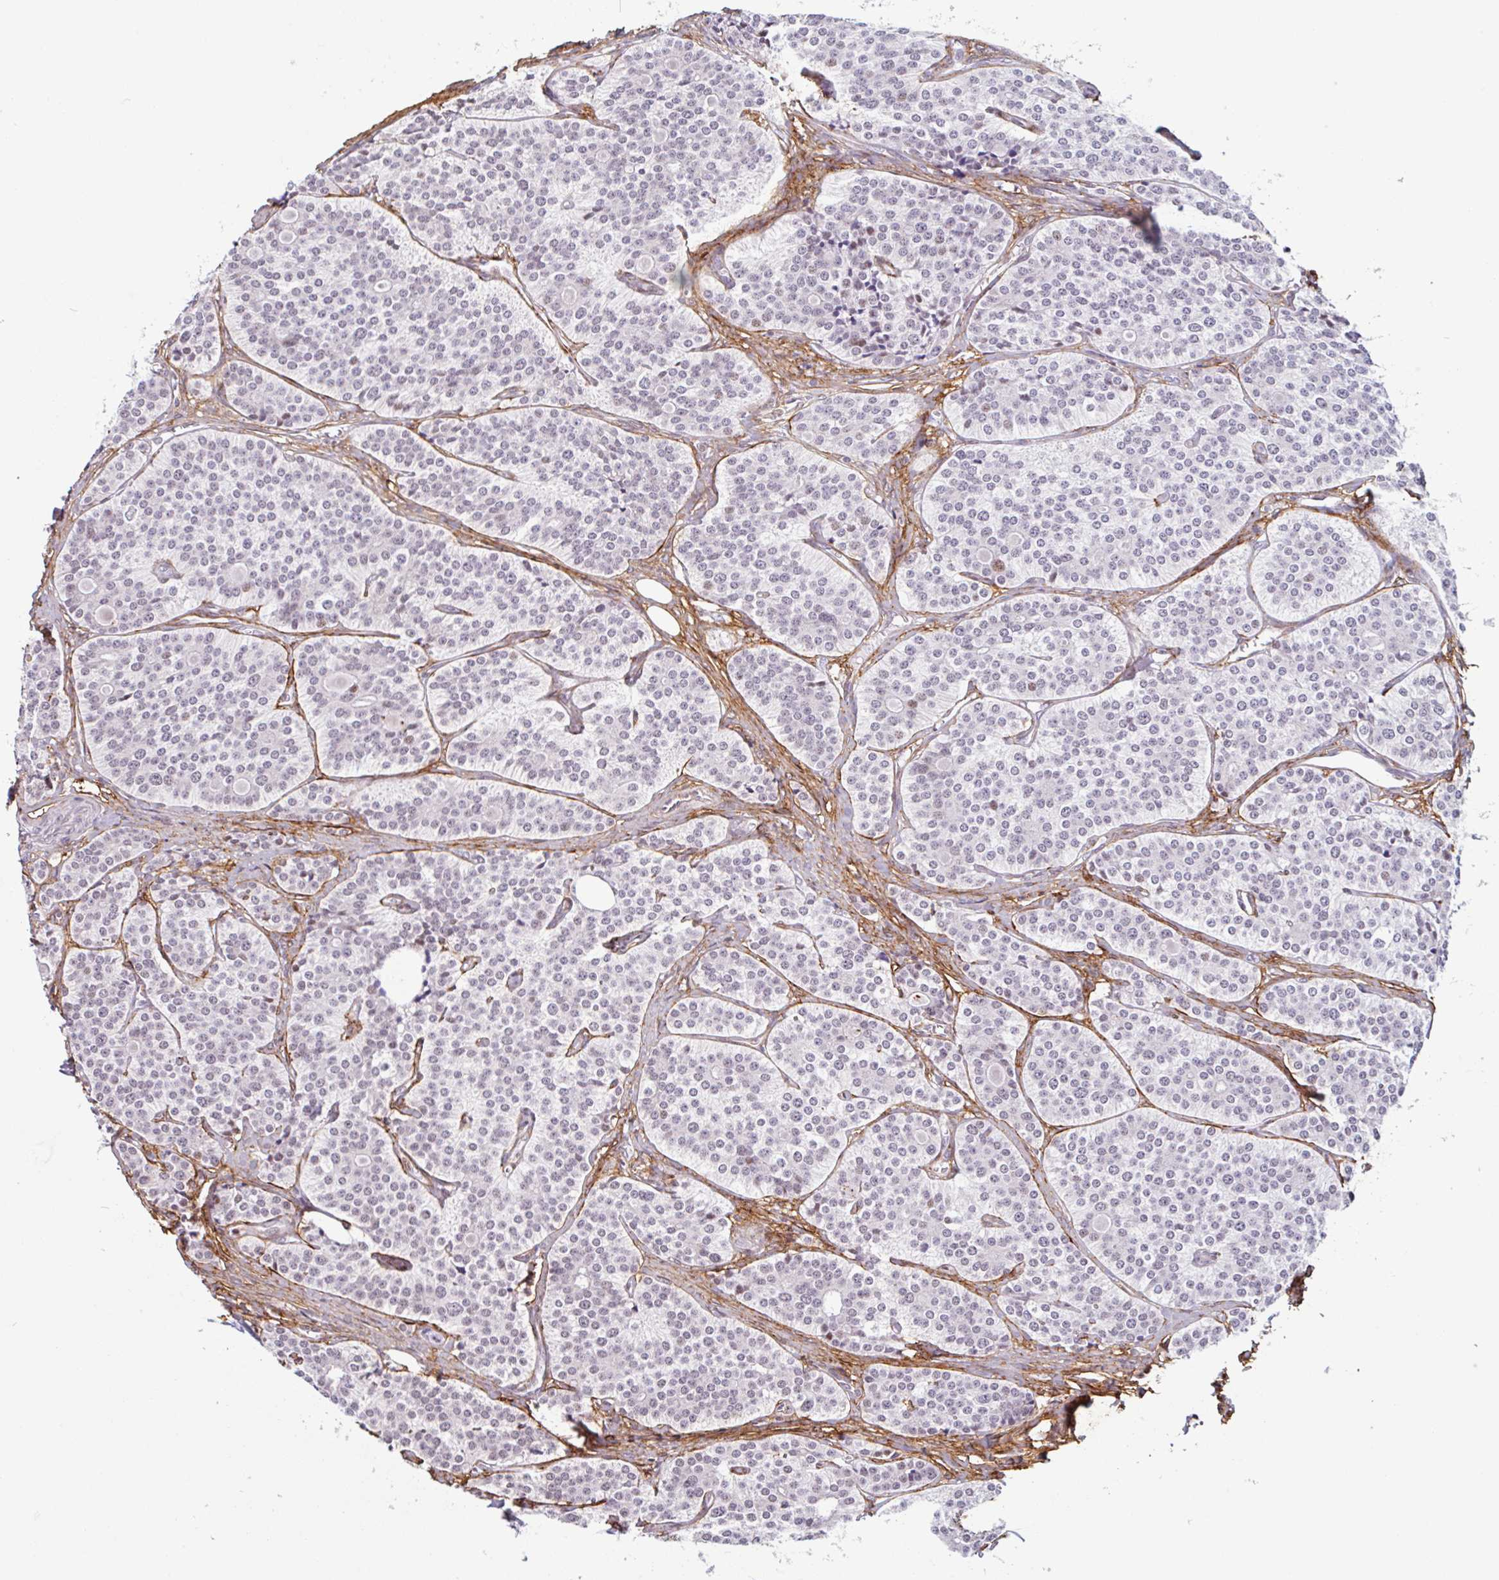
{"staining": {"intensity": "negative", "quantity": "none", "location": "none"}, "tissue": "carcinoid", "cell_type": "Tumor cells", "image_type": "cancer", "snomed": [{"axis": "morphology", "description": "Carcinoid, malignant, NOS"}, {"axis": "topography", "description": "Small intestine"}], "caption": "Immunohistochemical staining of carcinoid displays no significant positivity in tumor cells.", "gene": "TMEM119", "patient": {"sex": "male", "age": 63}}